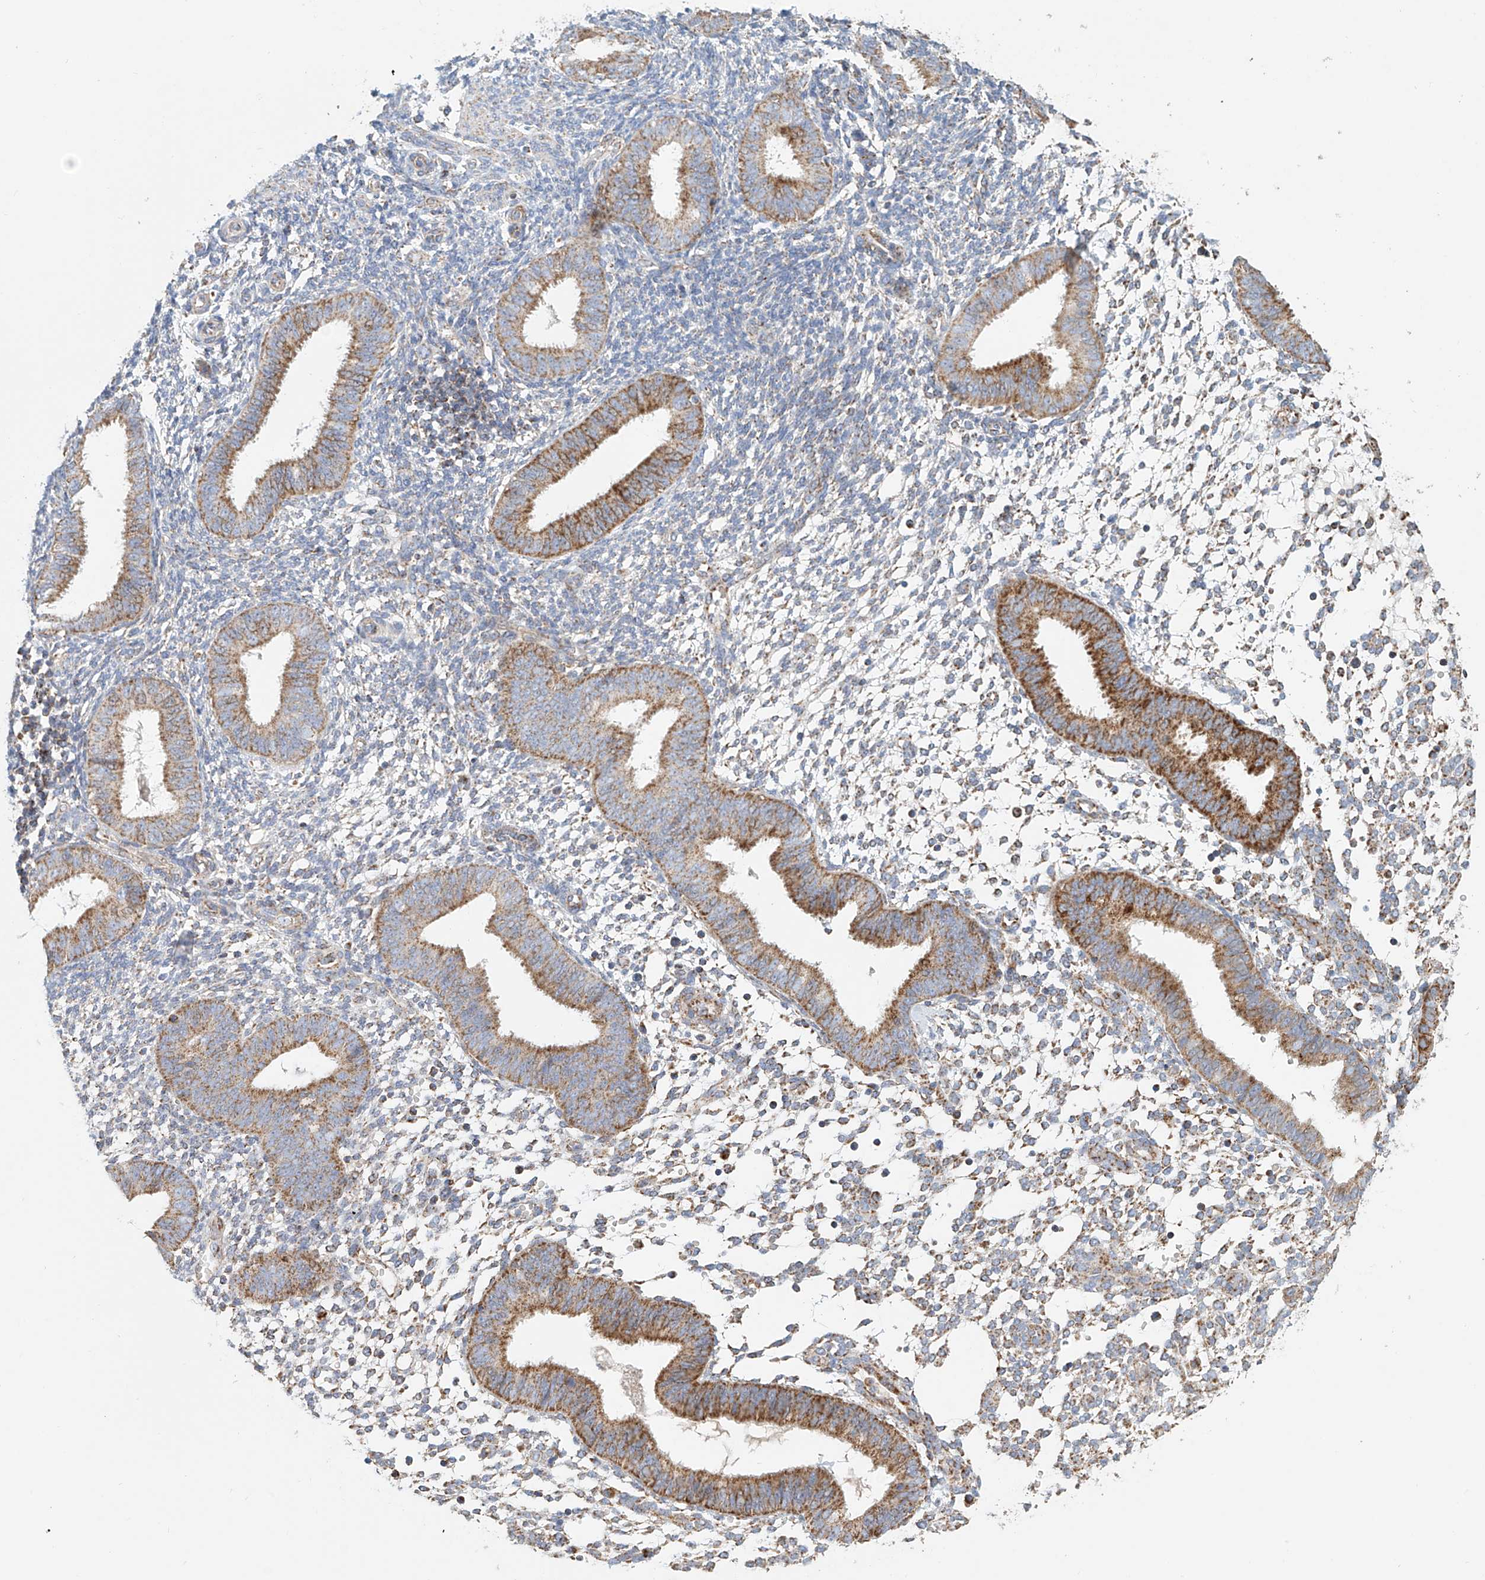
{"staining": {"intensity": "weak", "quantity": "25%-75%", "location": "cytoplasmic/membranous"}, "tissue": "endometrium", "cell_type": "Cells in endometrial stroma", "image_type": "normal", "snomed": [{"axis": "morphology", "description": "Normal tissue, NOS"}, {"axis": "topography", "description": "Uterus"}, {"axis": "topography", "description": "Endometrium"}], "caption": "A low amount of weak cytoplasmic/membranous staining is identified in about 25%-75% of cells in endometrial stroma in benign endometrium.", "gene": "MCL1", "patient": {"sex": "female", "age": 48}}